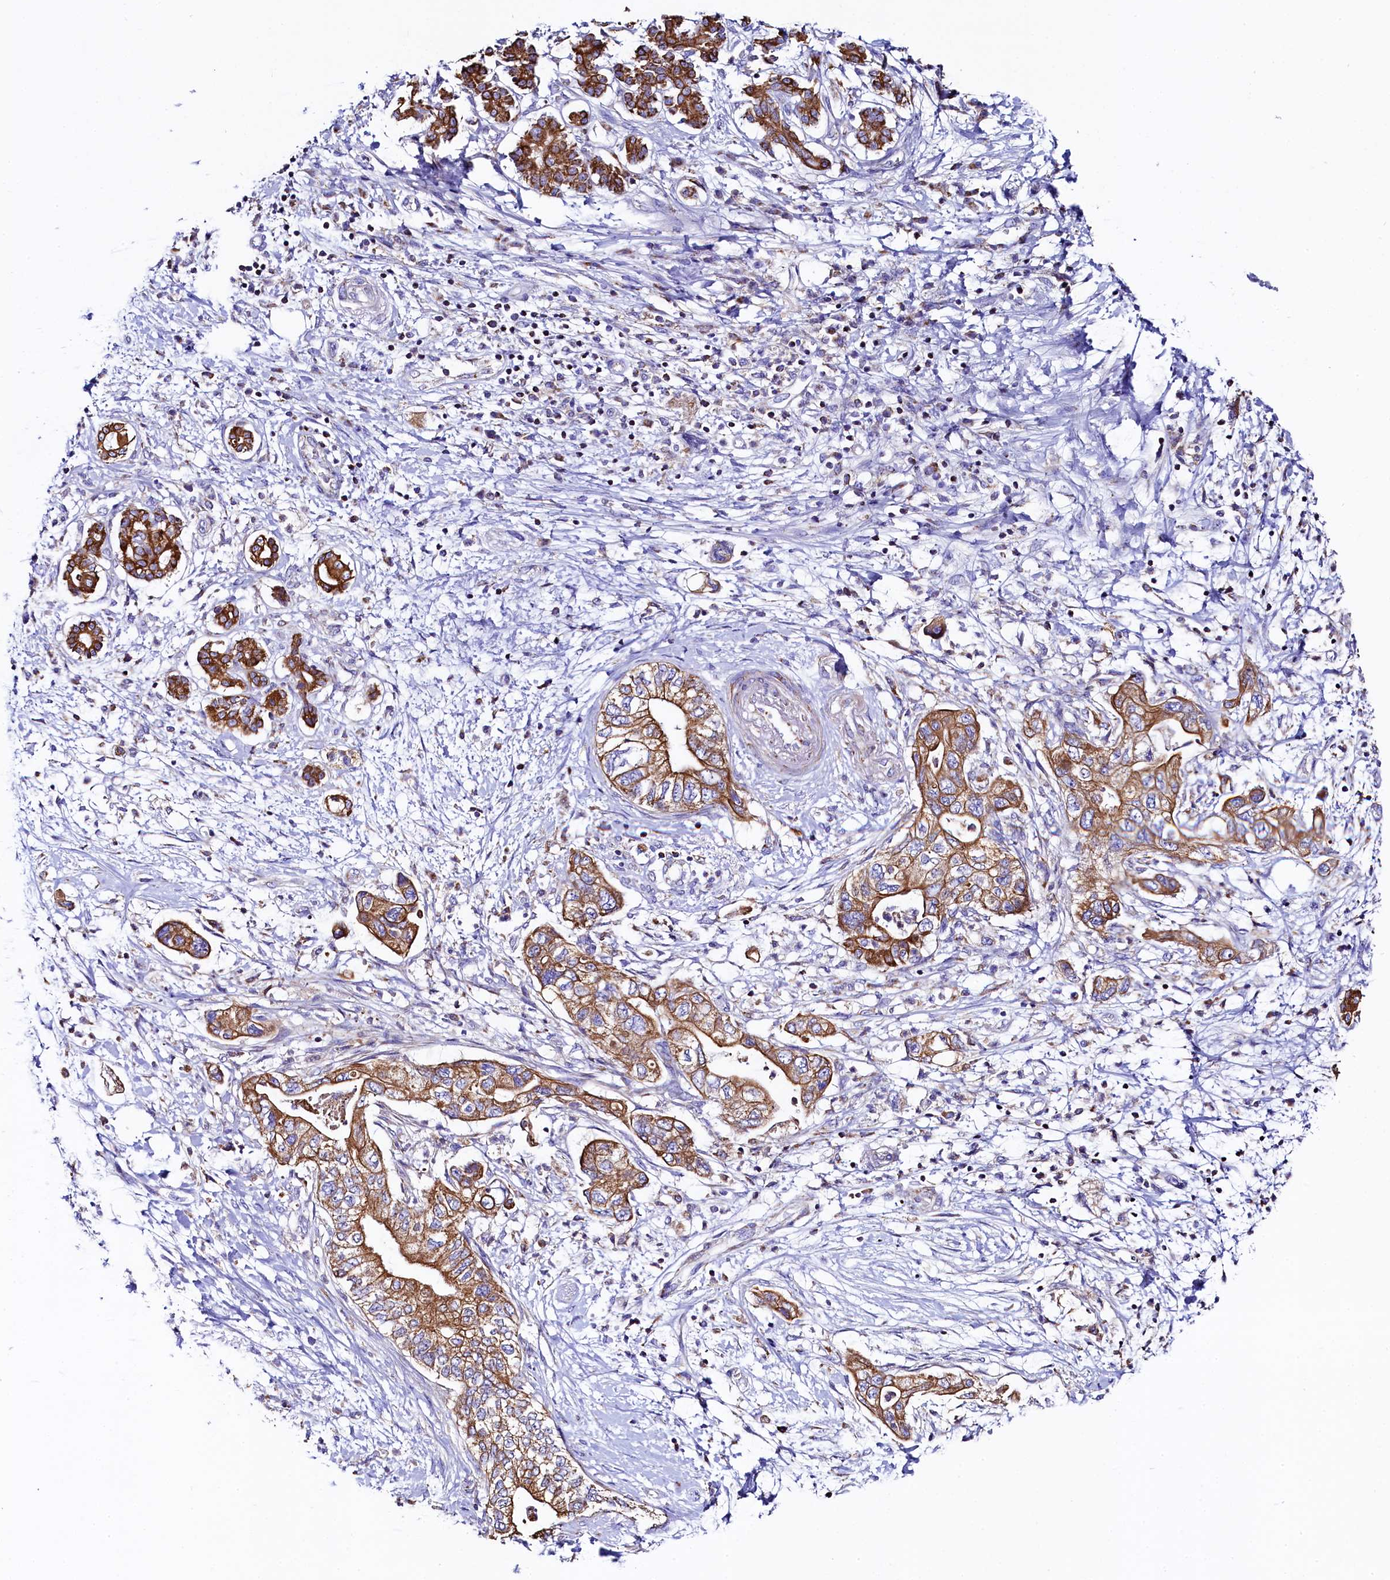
{"staining": {"intensity": "moderate", "quantity": ">75%", "location": "cytoplasmic/membranous"}, "tissue": "pancreatic cancer", "cell_type": "Tumor cells", "image_type": "cancer", "snomed": [{"axis": "morphology", "description": "Adenocarcinoma, NOS"}, {"axis": "topography", "description": "Pancreas"}], "caption": "Immunohistochemistry (IHC) histopathology image of neoplastic tissue: human pancreatic cancer stained using IHC exhibits medium levels of moderate protein expression localized specifically in the cytoplasmic/membranous of tumor cells, appearing as a cytoplasmic/membranous brown color.", "gene": "CLYBL", "patient": {"sex": "female", "age": 73}}